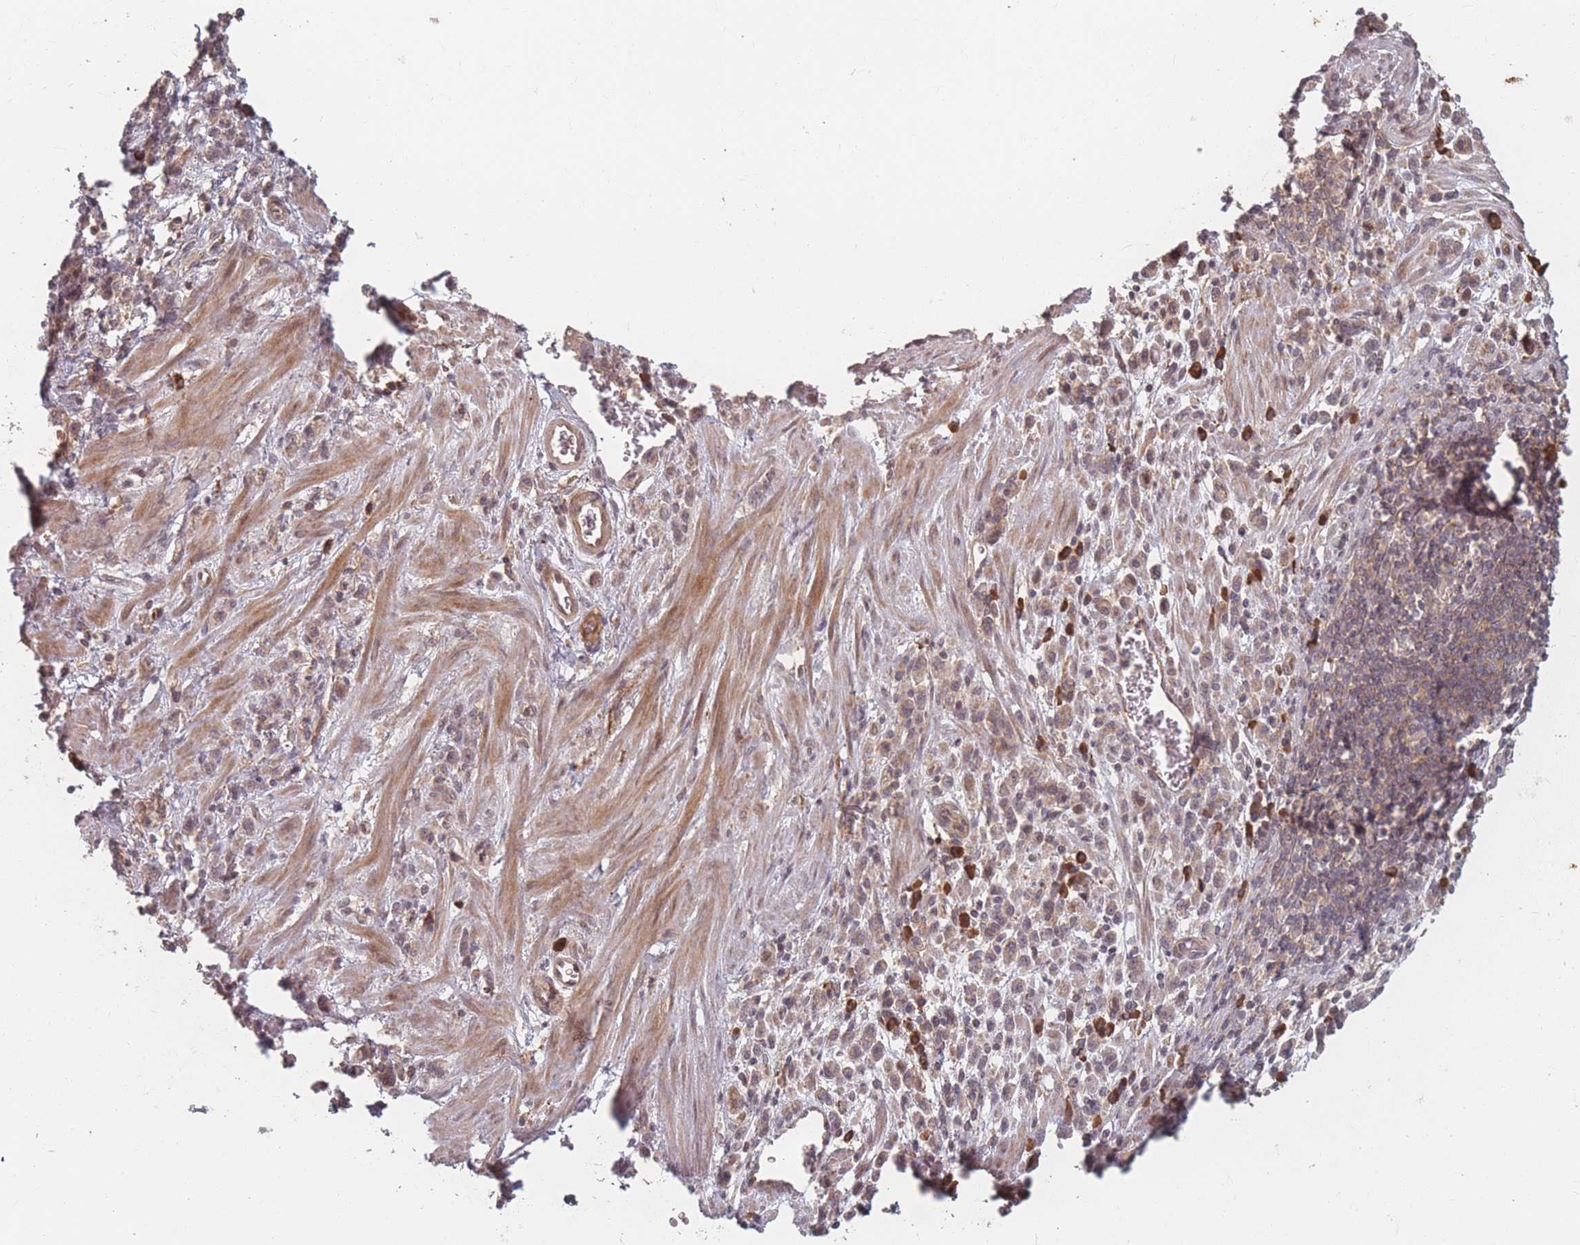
{"staining": {"intensity": "weak", "quantity": "25%-75%", "location": "cytoplasmic/membranous"}, "tissue": "stomach cancer", "cell_type": "Tumor cells", "image_type": "cancer", "snomed": [{"axis": "morphology", "description": "Adenocarcinoma, NOS"}, {"axis": "topography", "description": "Stomach"}], "caption": "IHC histopathology image of human adenocarcinoma (stomach) stained for a protein (brown), which shows low levels of weak cytoplasmic/membranous positivity in approximately 25%-75% of tumor cells.", "gene": "HAGH", "patient": {"sex": "male", "age": 77}}